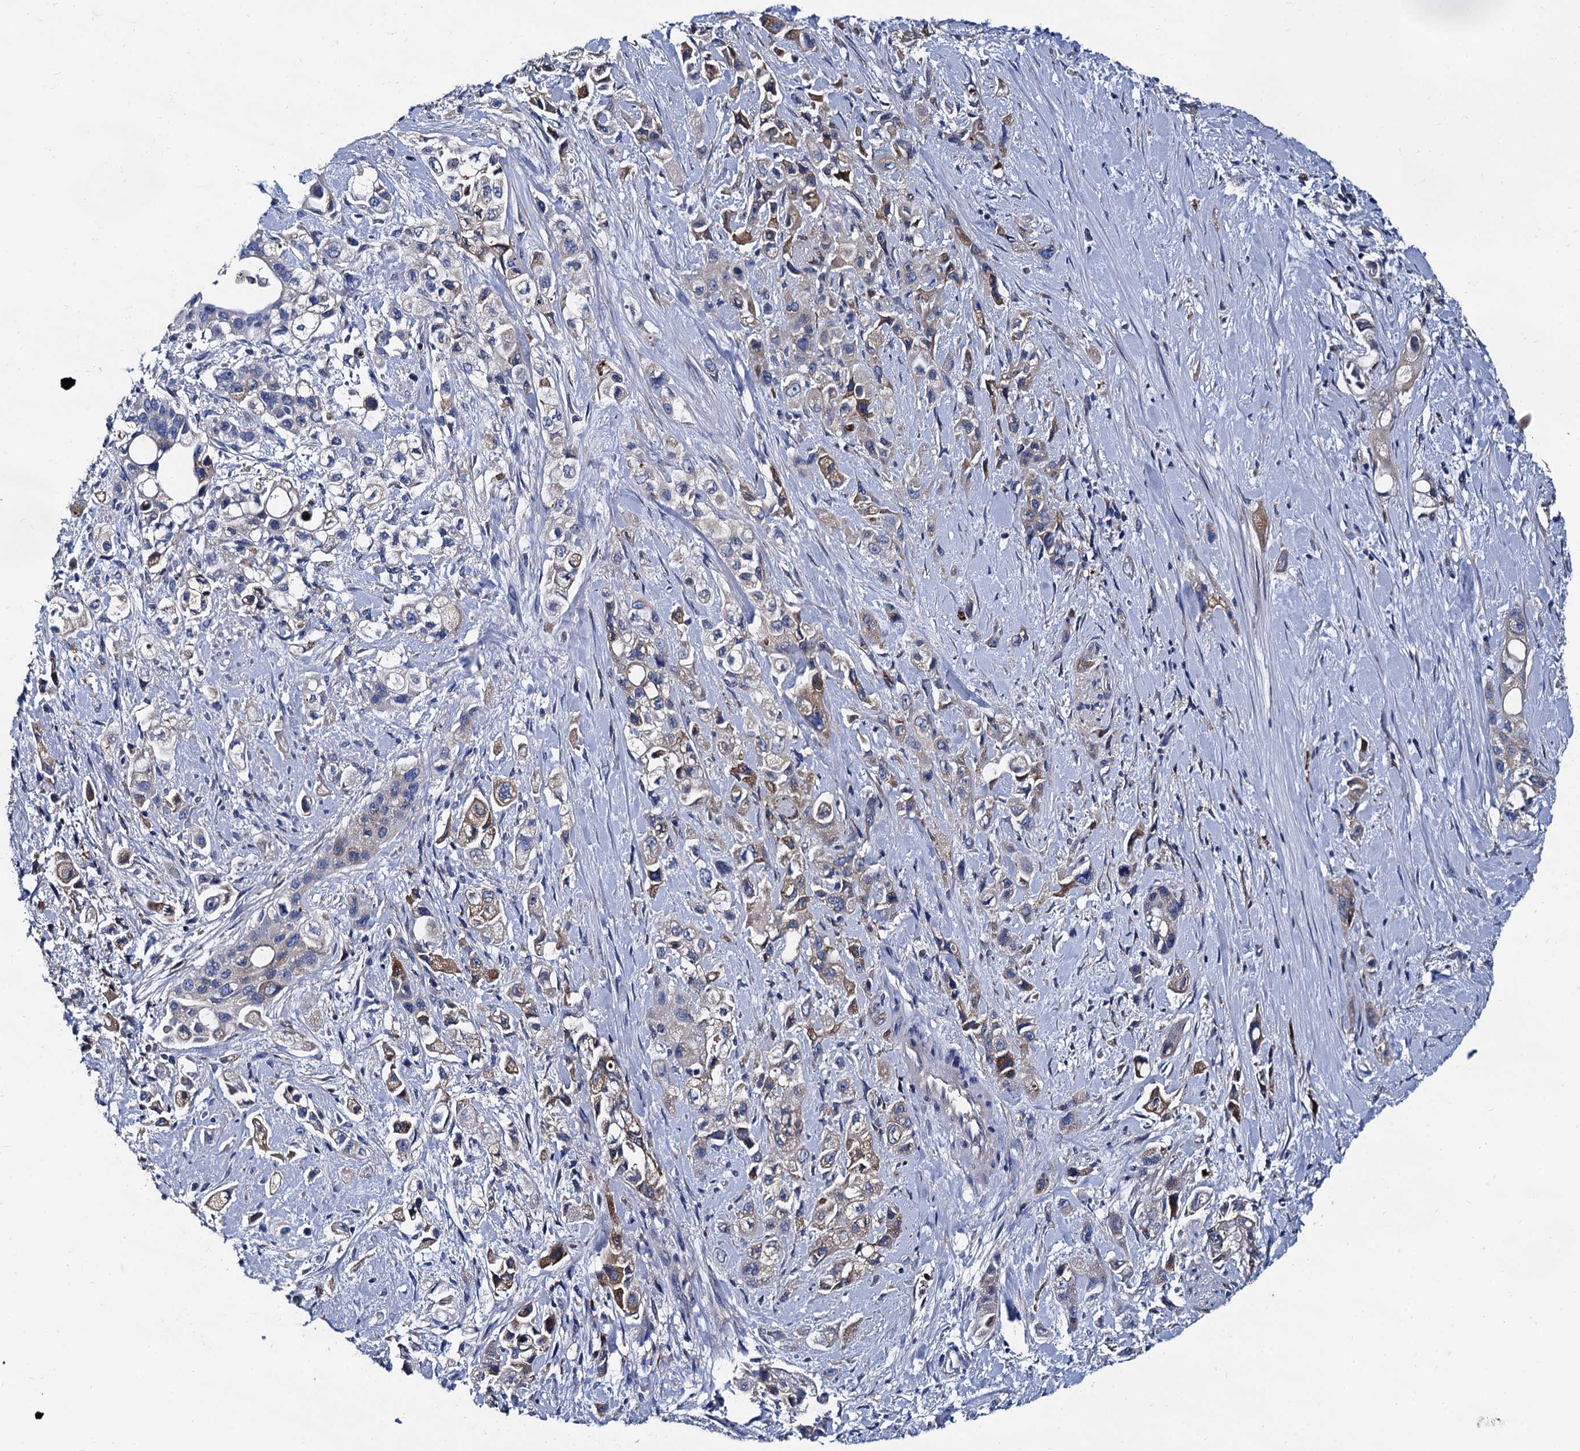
{"staining": {"intensity": "weak", "quantity": "<25%", "location": "cytoplasmic/membranous"}, "tissue": "pancreatic cancer", "cell_type": "Tumor cells", "image_type": "cancer", "snomed": [{"axis": "morphology", "description": "Adenocarcinoma, NOS"}, {"axis": "topography", "description": "Pancreas"}], "caption": "A photomicrograph of pancreatic cancer (adenocarcinoma) stained for a protein displays no brown staining in tumor cells. (Brightfield microscopy of DAB (3,3'-diaminobenzidine) immunohistochemistry at high magnification).", "gene": "APOD", "patient": {"sex": "female", "age": 66}}